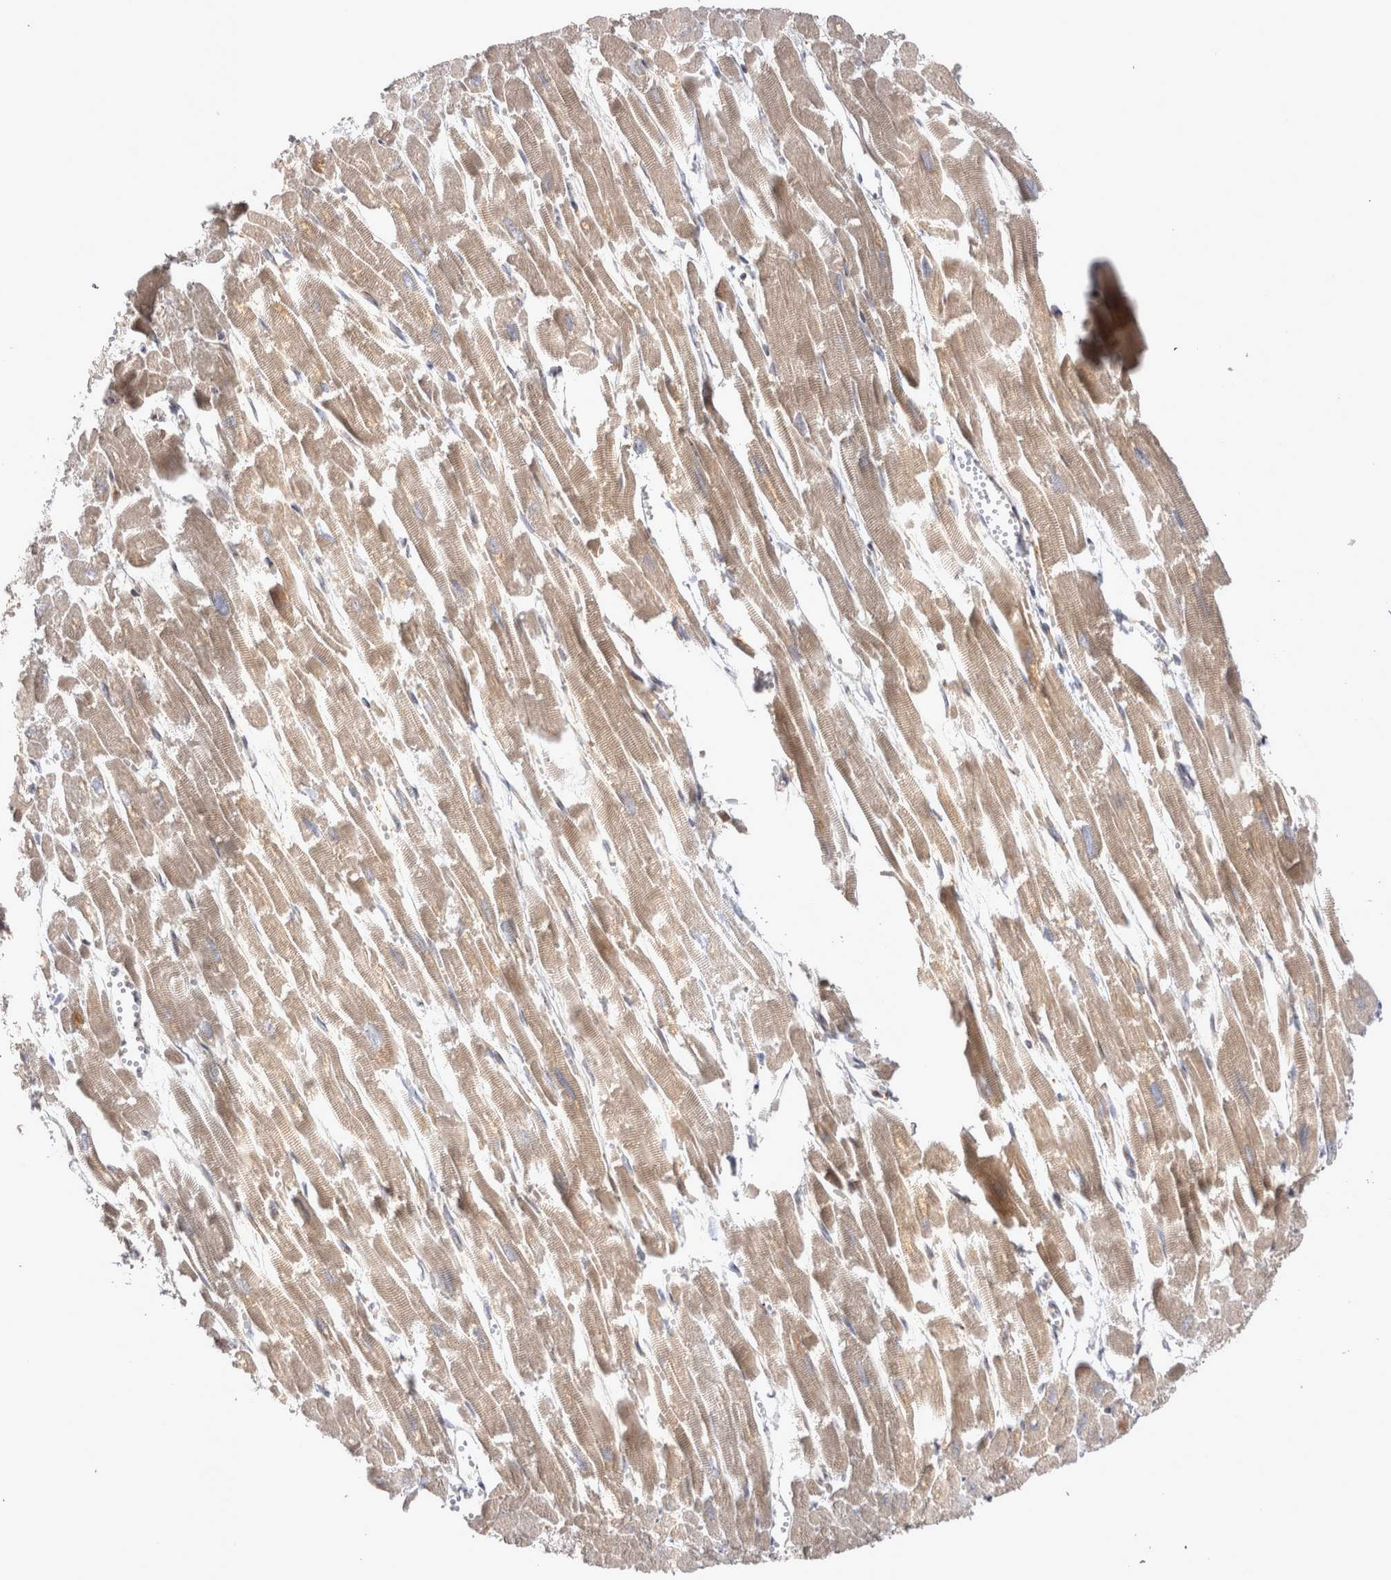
{"staining": {"intensity": "moderate", "quantity": ">75%", "location": "cytoplasmic/membranous"}, "tissue": "heart muscle", "cell_type": "Cardiomyocytes", "image_type": "normal", "snomed": [{"axis": "morphology", "description": "Normal tissue, NOS"}, {"axis": "topography", "description": "Heart"}], "caption": "The image demonstrates immunohistochemical staining of benign heart muscle. There is moderate cytoplasmic/membranous staining is appreciated in approximately >75% of cardiomyocytes. (DAB (3,3'-diaminobenzidine) IHC with brightfield microscopy, high magnification).", "gene": "TSPOAP1", "patient": {"sex": "male", "age": 54}}